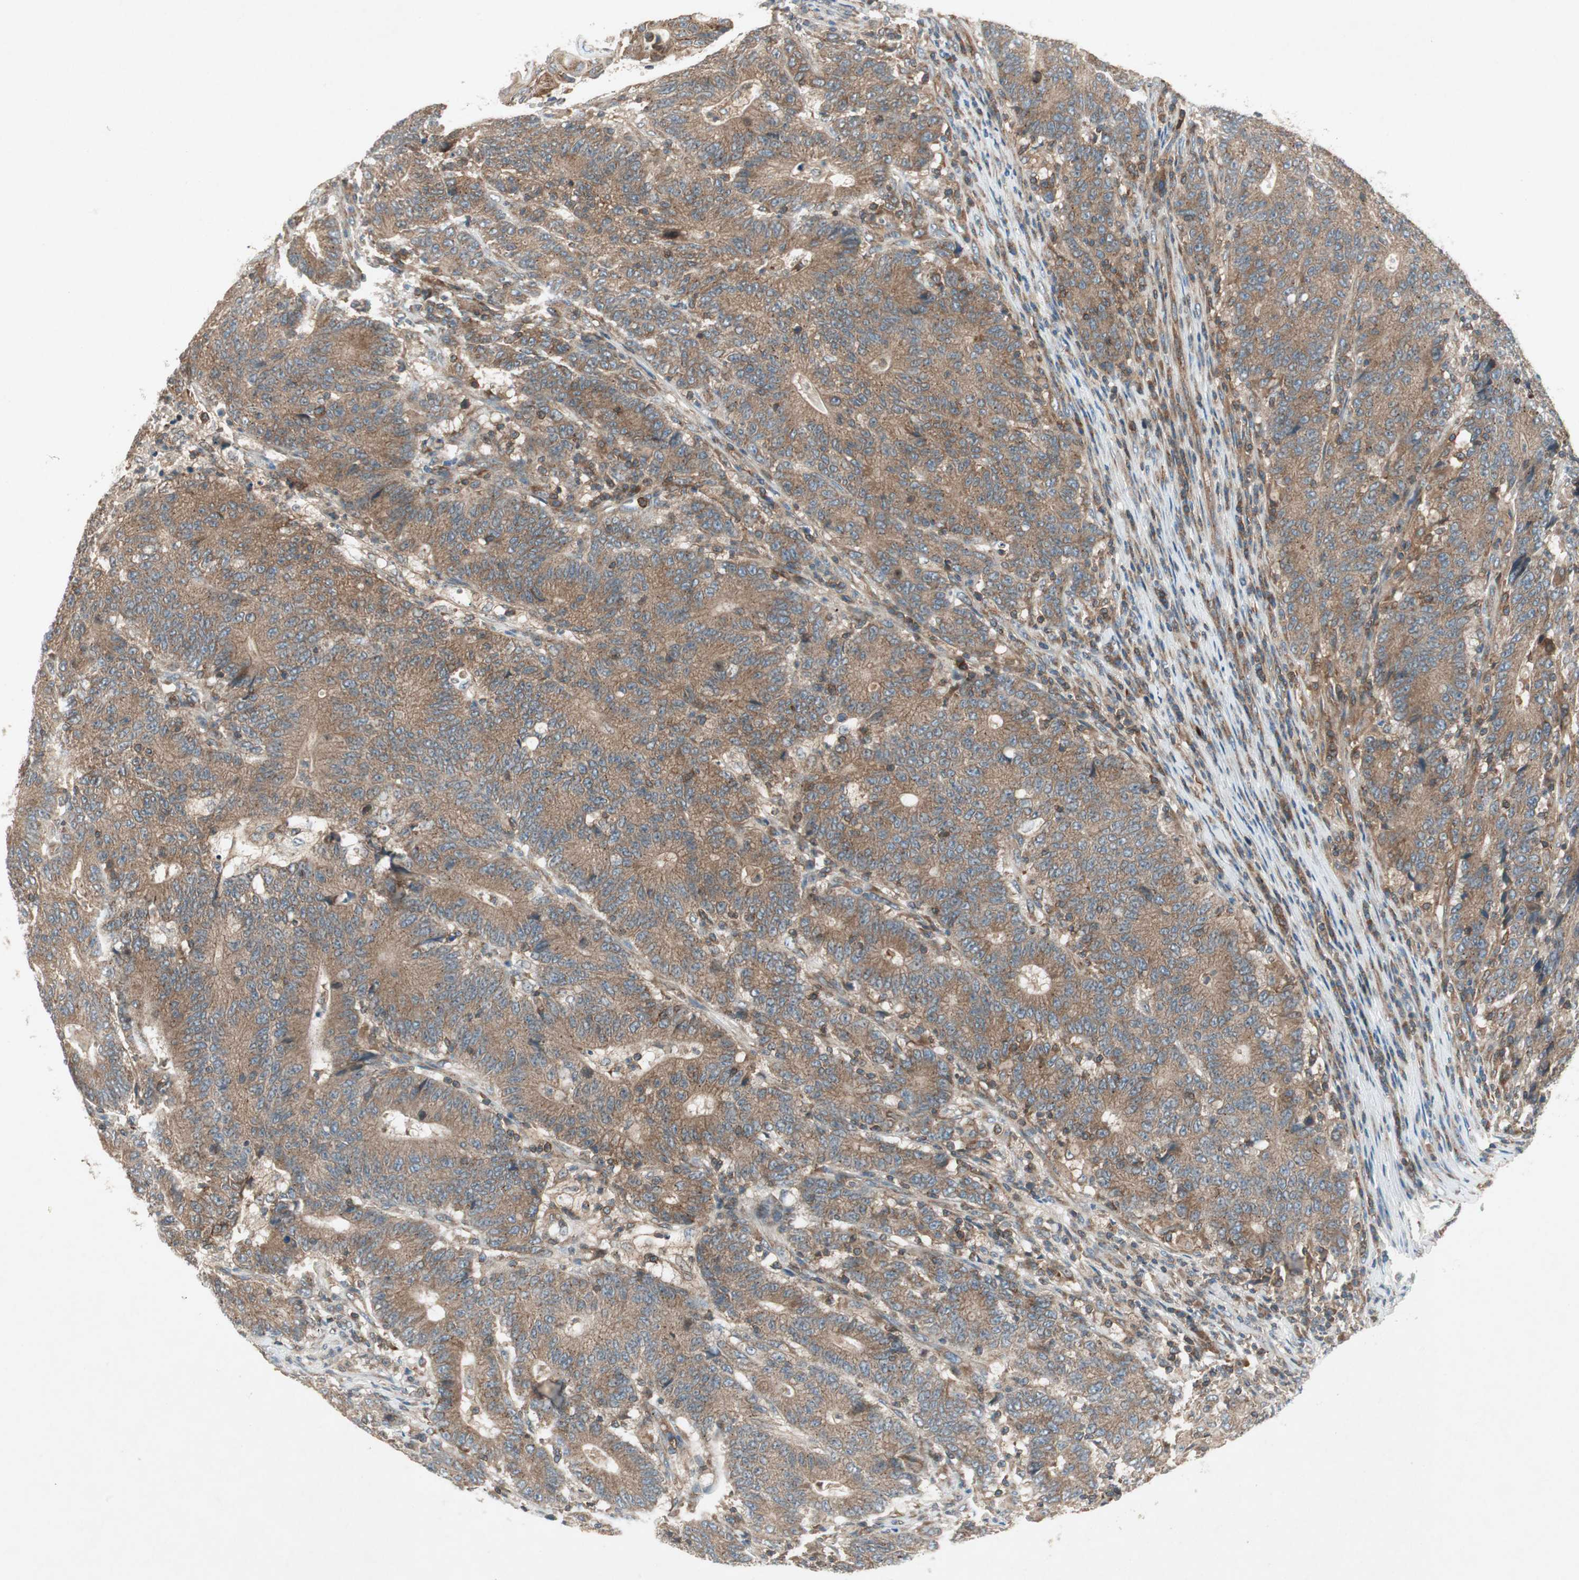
{"staining": {"intensity": "moderate", "quantity": ">75%", "location": "cytoplasmic/membranous"}, "tissue": "colorectal cancer", "cell_type": "Tumor cells", "image_type": "cancer", "snomed": [{"axis": "morphology", "description": "Normal tissue, NOS"}, {"axis": "morphology", "description": "Adenocarcinoma, NOS"}, {"axis": "topography", "description": "Colon"}], "caption": "Tumor cells show medium levels of moderate cytoplasmic/membranous staining in about >75% of cells in human colorectal adenocarcinoma.", "gene": "CHADL", "patient": {"sex": "female", "age": 75}}